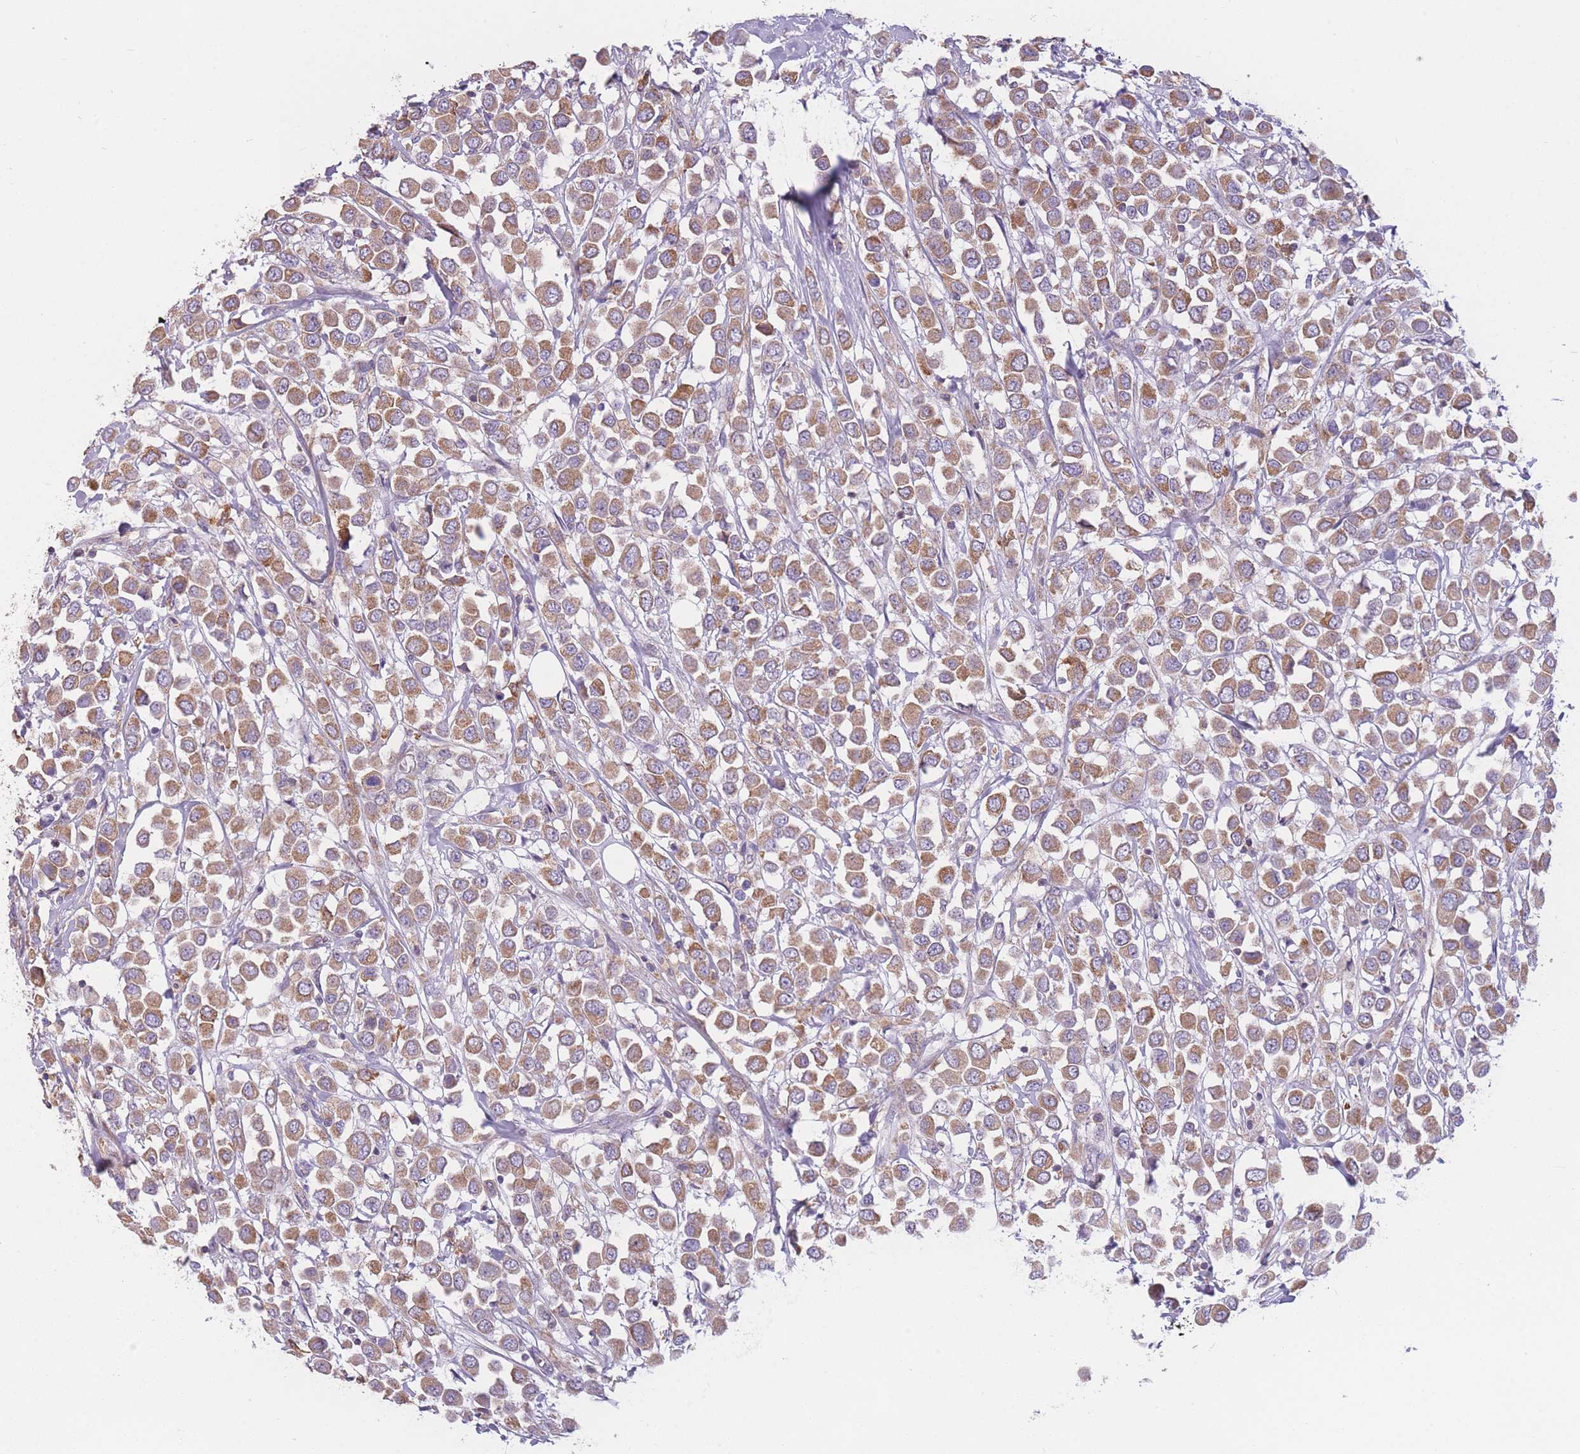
{"staining": {"intensity": "moderate", "quantity": ">75%", "location": "cytoplasmic/membranous"}, "tissue": "breast cancer", "cell_type": "Tumor cells", "image_type": "cancer", "snomed": [{"axis": "morphology", "description": "Duct carcinoma"}, {"axis": "topography", "description": "Breast"}], "caption": "DAB (3,3'-diaminobenzidine) immunohistochemical staining of breast cancer (intraductal carcinoma) shows moderate cytoplasmic/membranous protein positivity in approximately >75% of tumor cells.", "gene": "PRAM1", "patient": {"sex": "female", "age": 61}}